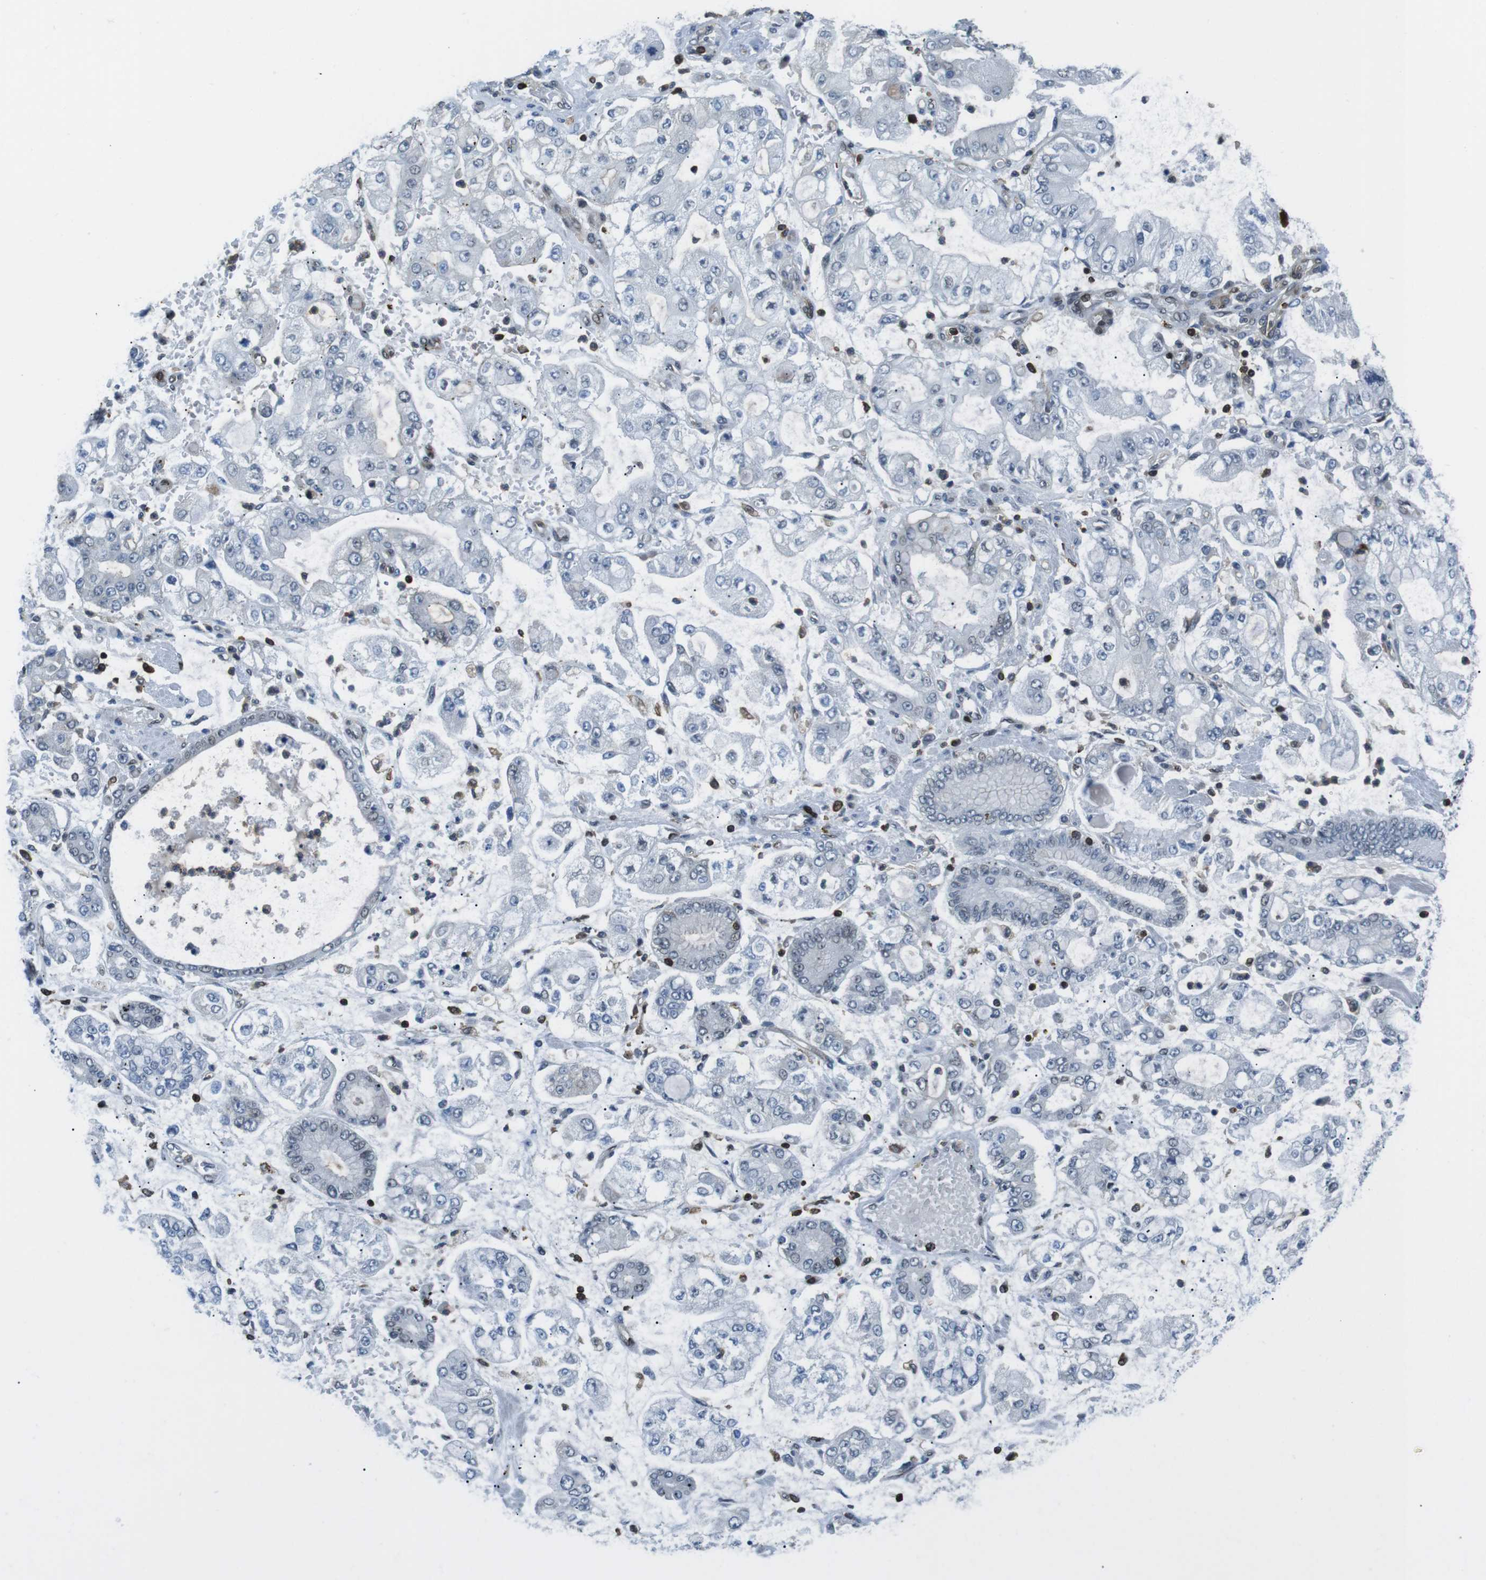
{"staining": {"intensity": "negative", "quantity": "none", "location": "none"}, "tissue": "stomach cancer", "cell_type": "Tumor cells", "image_type": "cancer", "snomed": [{"axis": "morphology", "description": "Adenocarcinoma, NOS"}, {"axis": "topography", "description": "Stomach"}], "caption": "Protein analysis of stomach cancer (adenocarcinoma) displays no significant expression in tumor cells.", "gene": "STK10", "patient": {"sex": "male", "age": 76}}